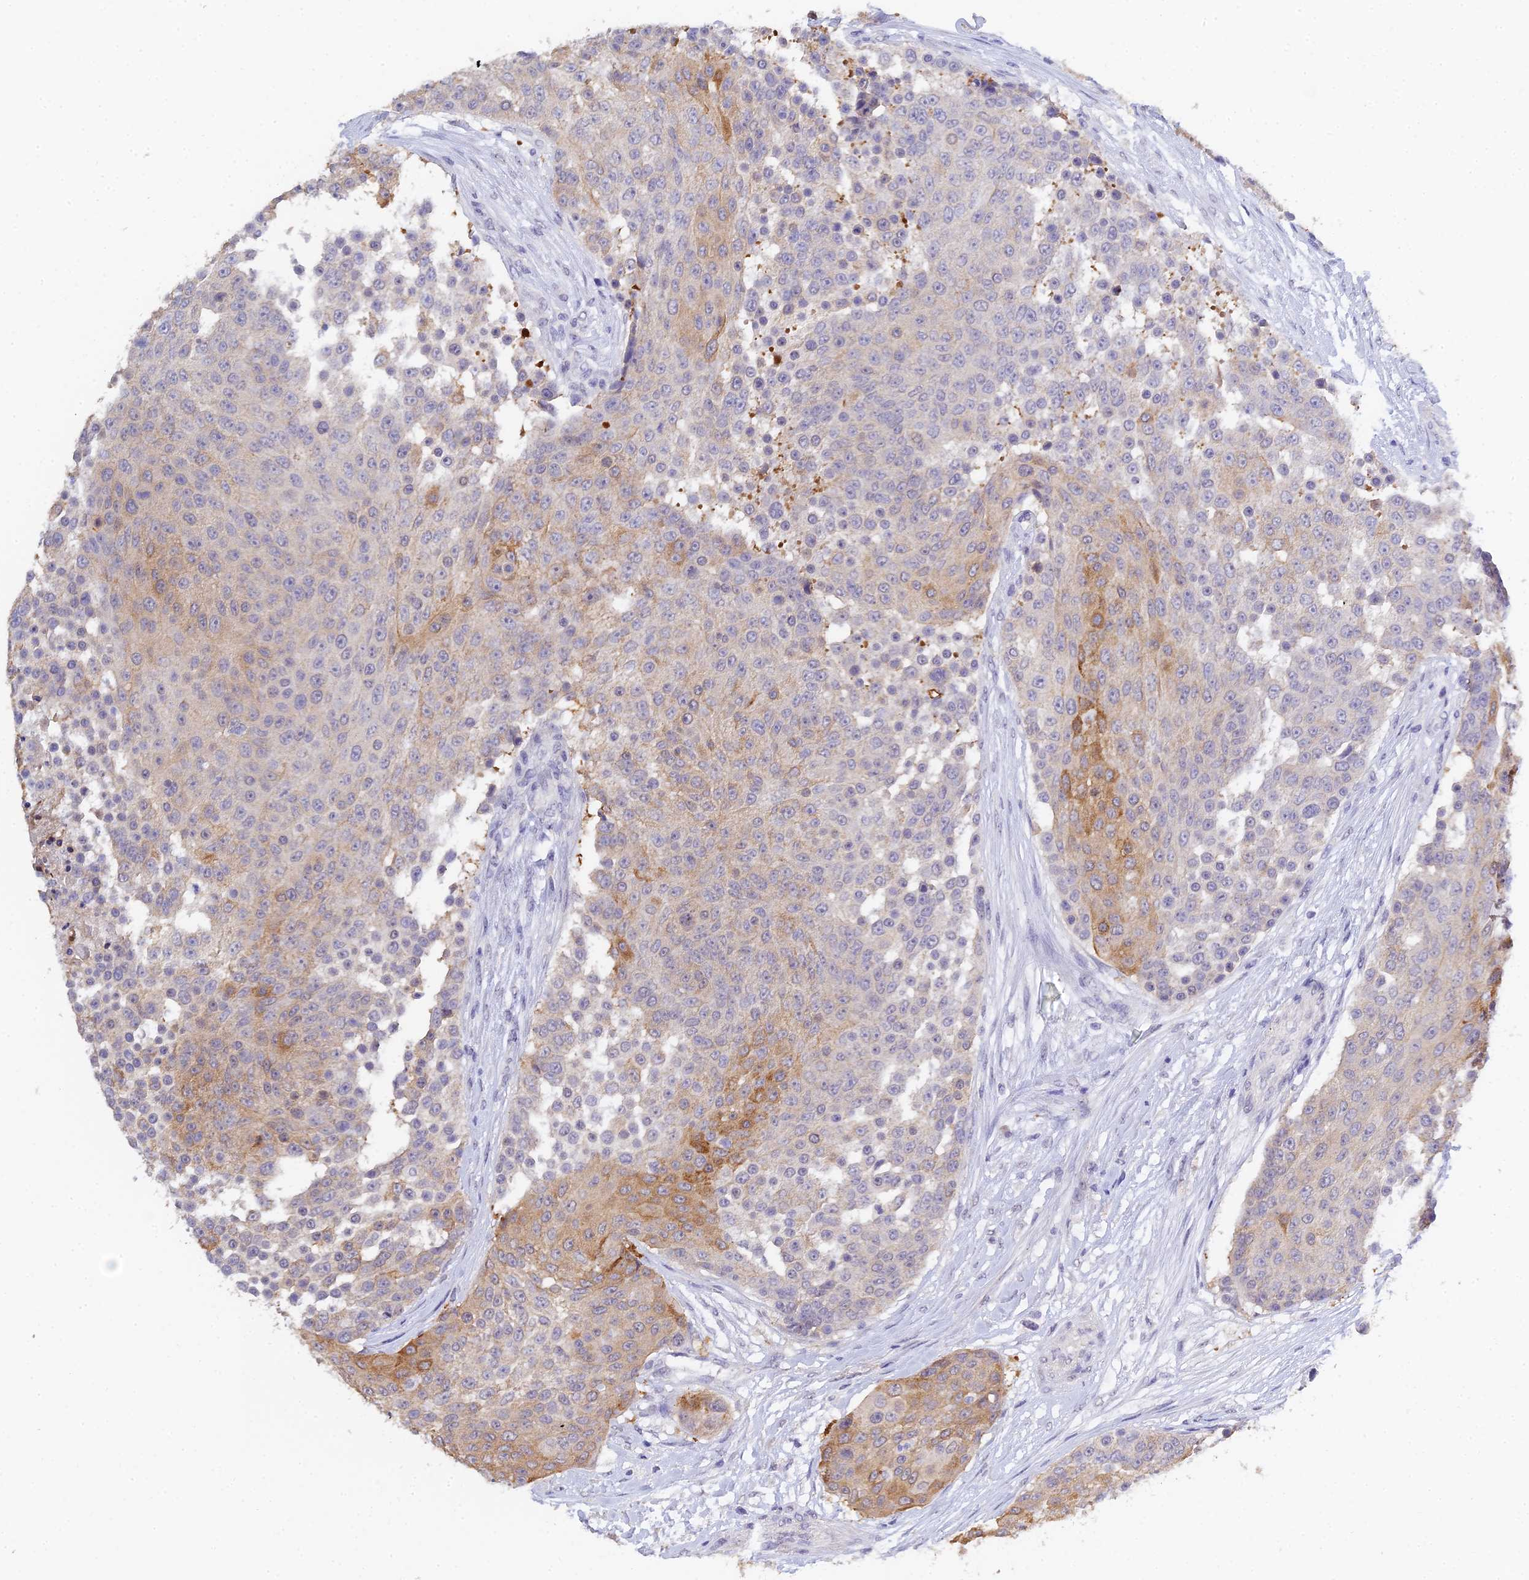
{"staining": {"intensity": "moderate", "quantity": "<25%", "location": "cytoplasmic/membranous"}, "tissue": "urothelial cancer", "cell_type": "Tumor cells", "image_type": "cancer", "snomed": [{"axis": "morphology", "description": "Urothelial carcinoma, High grade"}, {"axis": "topography", "description": "Urinary bladder"}], "caption": "A photomicrograph of human urothelial carcinoma (high-grade) stained for a protein demonstrates moderate cytoplasmic/membranous brown staining in tumor cells.", "gene": "HOXB1", "patient": {"sex": "female", "age": 63}}